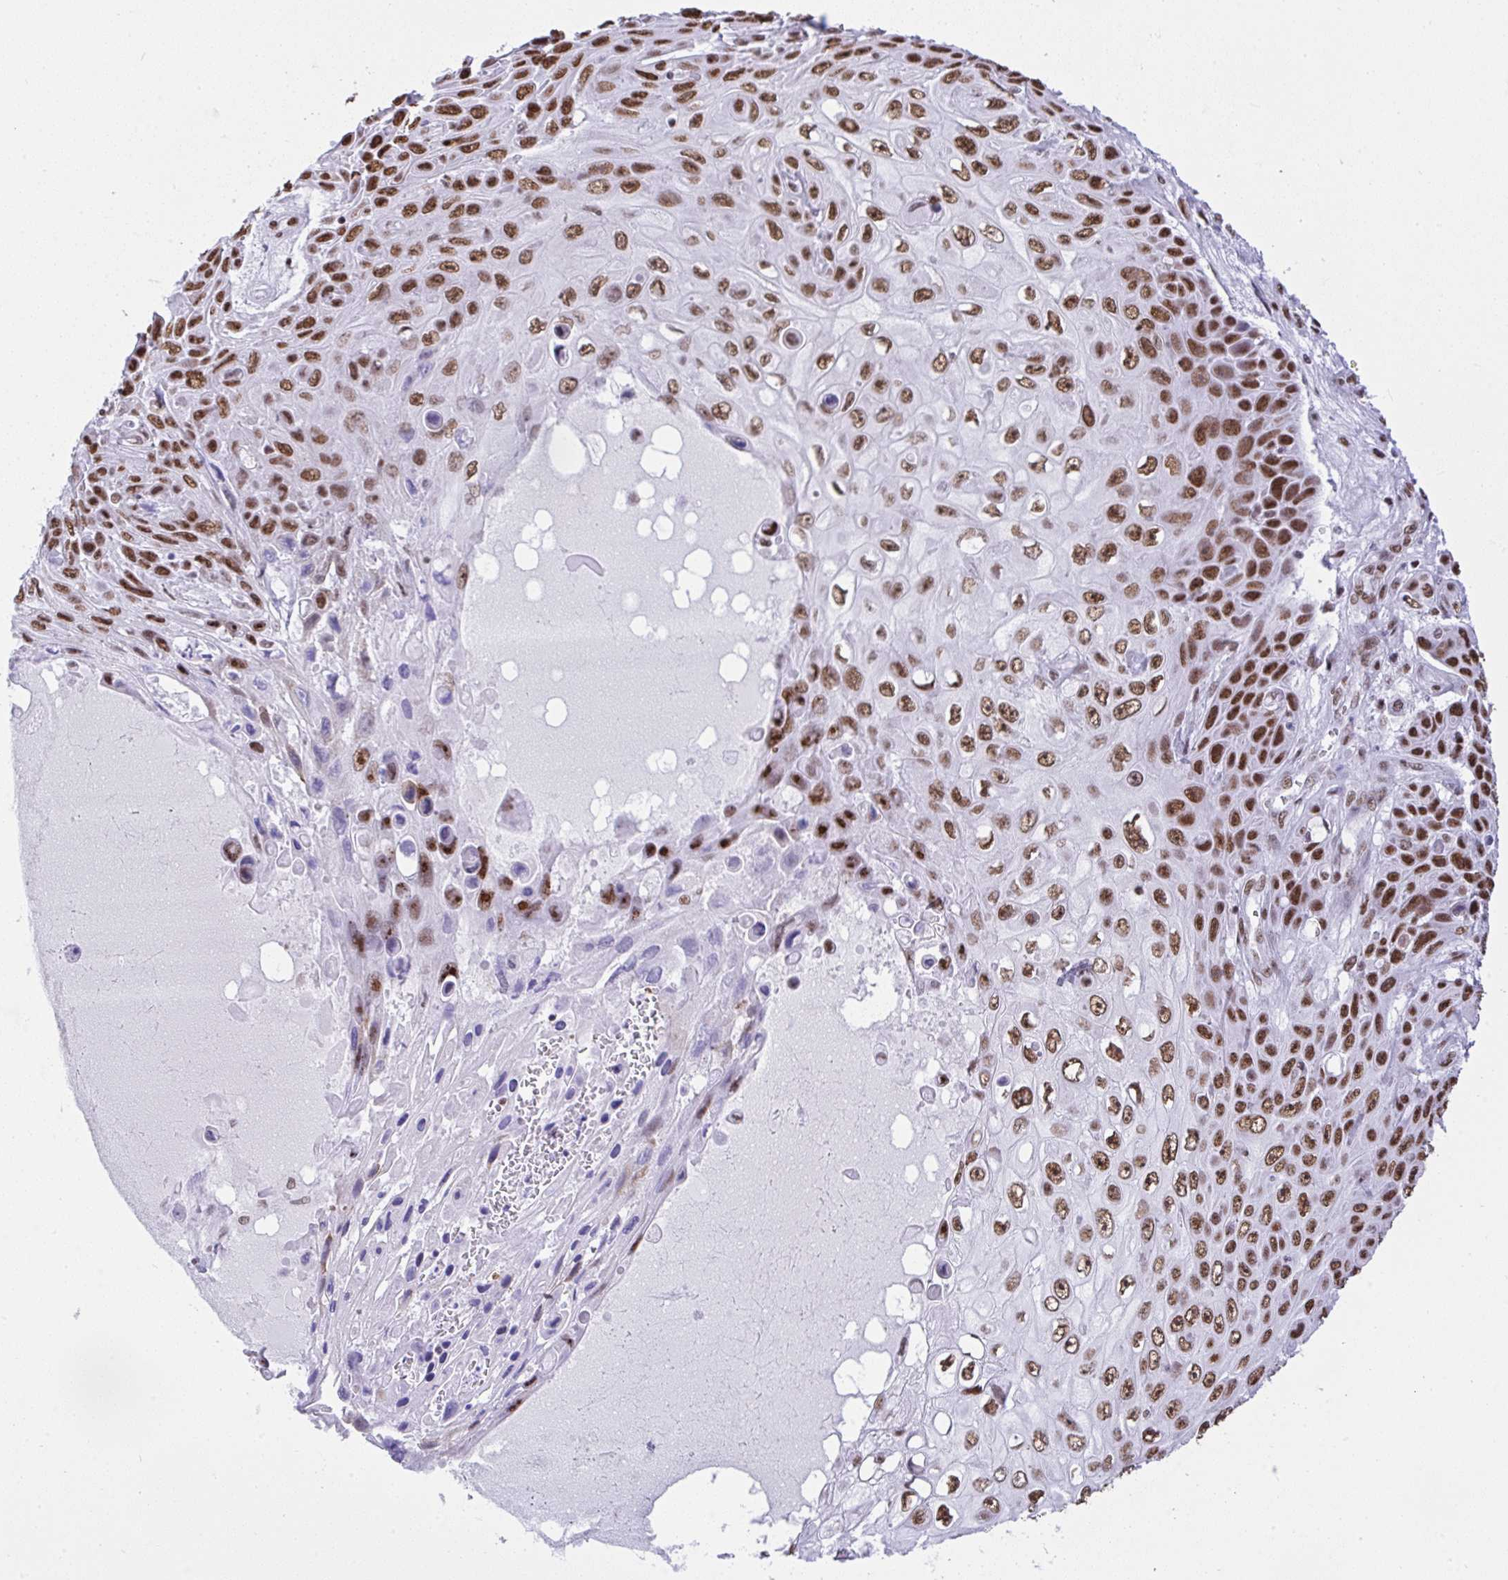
{"staining": {"intensity": "strong", "quantity": ">75%", "location": "nuclear"}, "tissue": "skin cancer", "cell_type": "Tumor cells", "image_type": "cancer", "snomed": [{"axis": "morphology", "description": "Squamous cell carcinoma, NOS"}, {"axis": "topography", "description": "Skin"}], "caption": "Immunohistochemical staining of human skin cancer (squamous cell carcinoma) reveals high levels of strong nuclear positivity in about >75% of tumor cells.", "gene": "DDX52", "patient": {"sex": "male", "age": 82}}